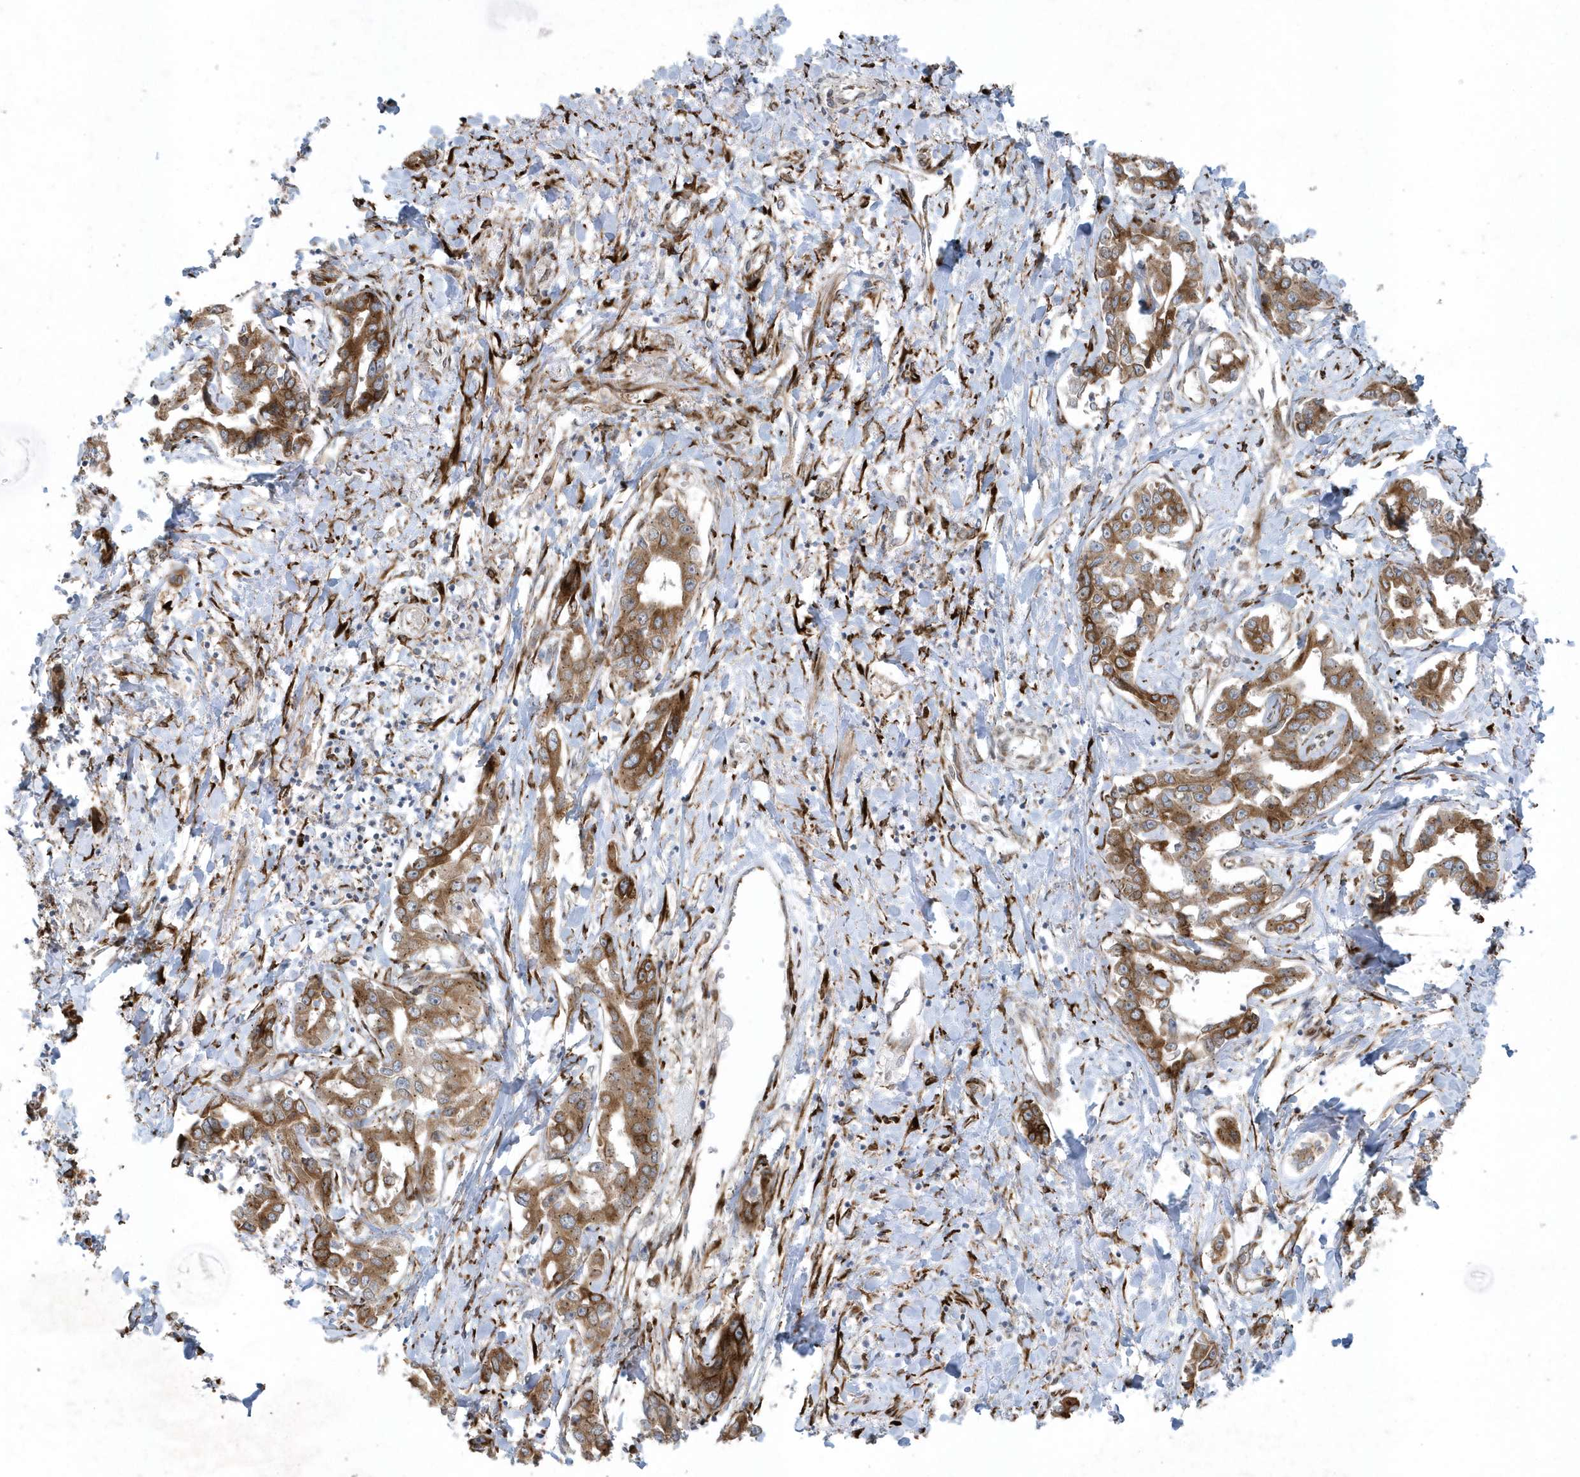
{"staining": {"intensity": "strong", "quantity": ">75%", "location": "cytoplasmic/membranous"}, "tissue": "liver cancer", "cell_type": "Tumor cells", "image_type": "cancer", "snomed": [{"axis": "morphology", "description": "Cholangiocarcinoma"}, {"axis": "topography", "description": "Liver"}], "caption": "Immunohistochemistry (IHC) photomicrograph of human liver cancer (cholangiocarcinoma) stained for a protein (brown), which demonstrates high levels of strong cytoplasmic/membranous expression in about >75% of tumor cells.", "gene": "FAM98A", "patient": {"sex": "male", "age": 59}}